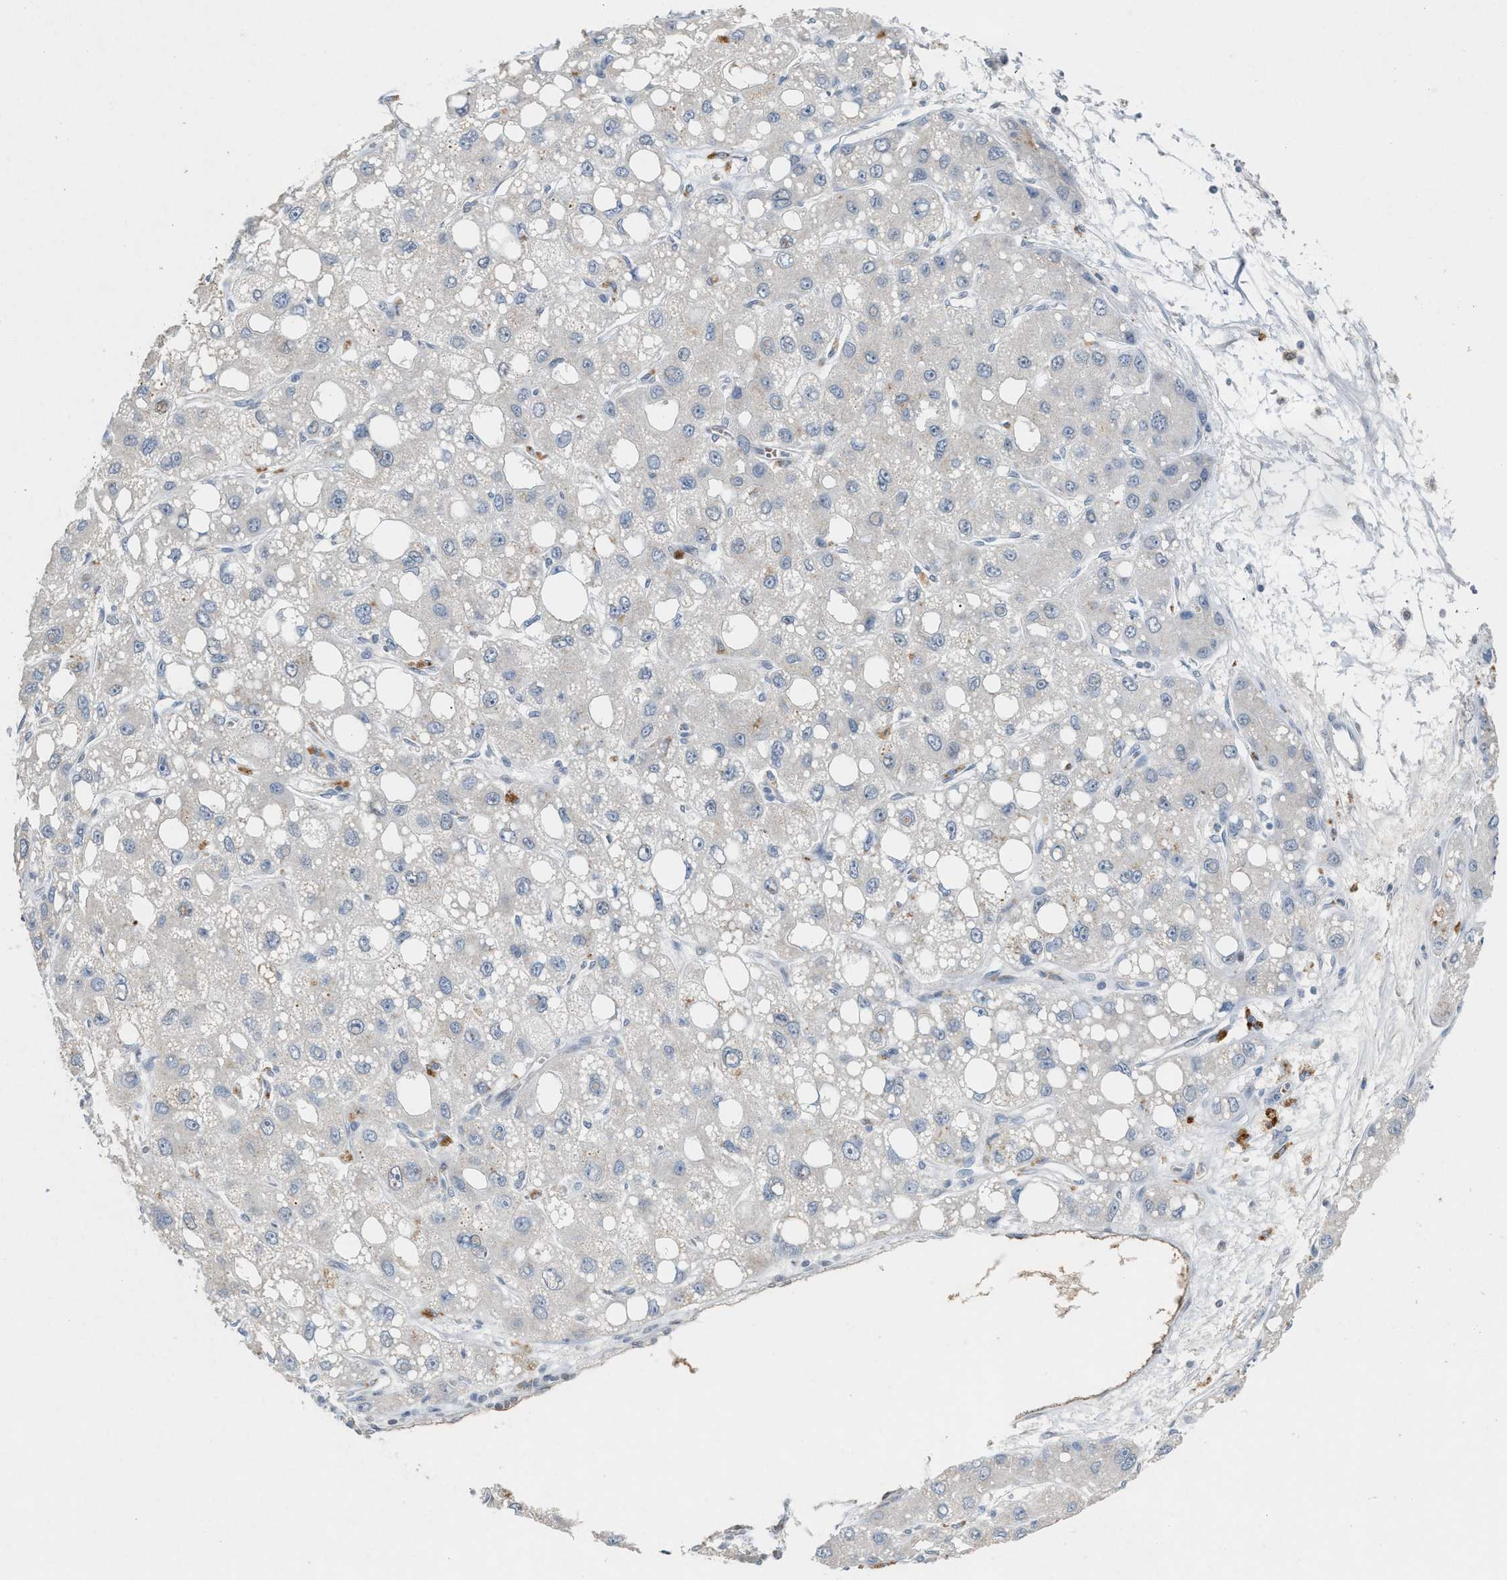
{"staining": {"intensity": "negative", "quantity": "none", "location": "none"}, "tissue": "liver cancer", "cell_type": "Tumor cells", "image_type": "cancer", "snomed": [{"axis": "morphology", "description": "Carcinoma, Hepatocellular, NOS"}, {"axis": "topography", "description": "Liver"}], "caption": "Tumor cells are negative for protein expression in human hepatocellular carcinoma (liver). (Brightfield microscopy of DAB (3,3'-diaminobenzidine) IHC at high magnification).", "gene": "SLC5A5", "patient": {"sex": "male", "age": 55}}